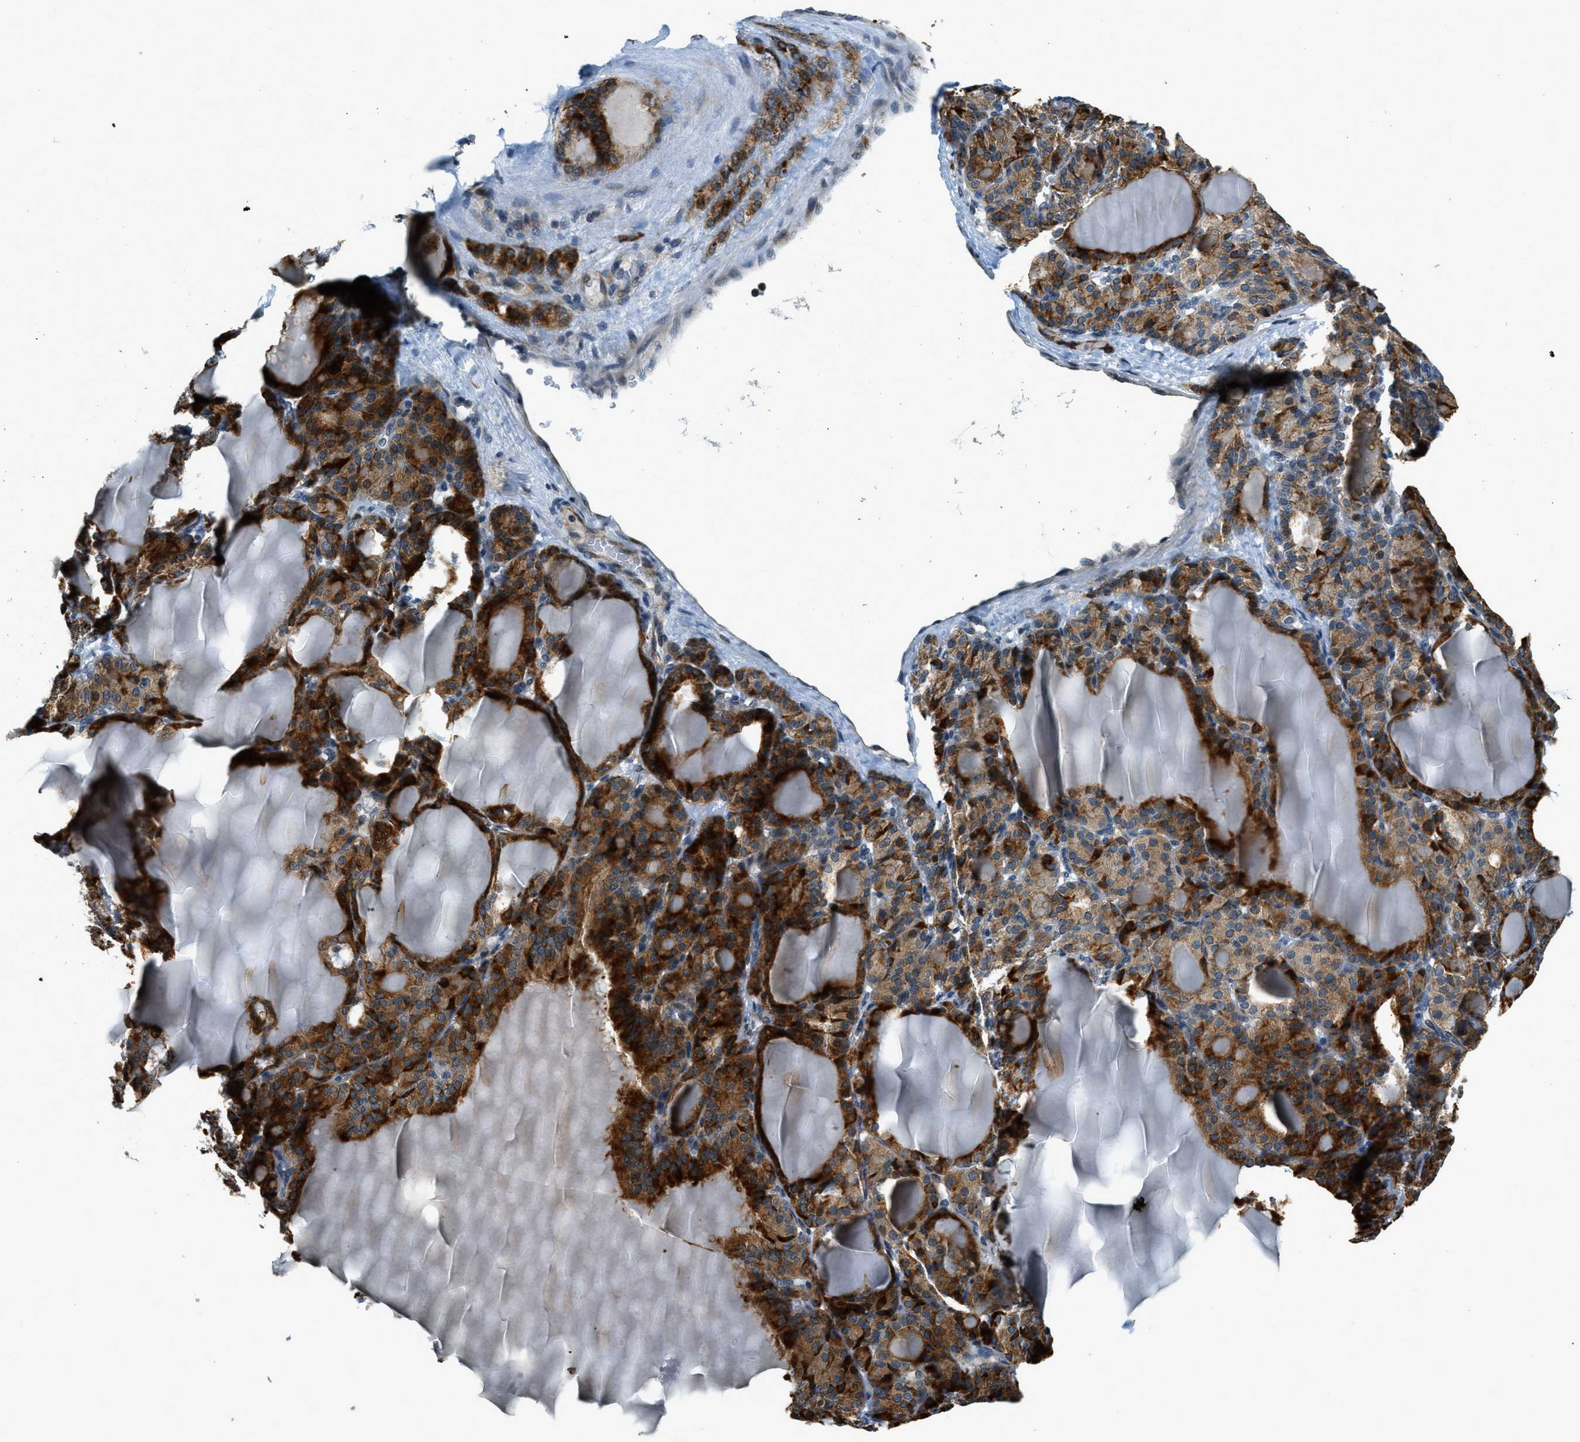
{"staining": {"intensity": "strong", "quantity": ">75%", "location": "cytoplasmic/membranous"}, "tissue": "thyroid gland", "cell_type": "Glandular cells", "image_type": "normal", "snomed": [{"axis": "morphology", "description": "Normal tissue, NOS"}, {"axis": "topography", "description": "Thyroid gland"}], "caption": "A high-resolution photomicrograph shows IHC staining of normal thyroid gland, which demonstrates strong cytoplasmic/membranous expression in approximately >75% of glandular cells.", "gene": "HERC2", "patient": {"sex": "female", "age": 28}}